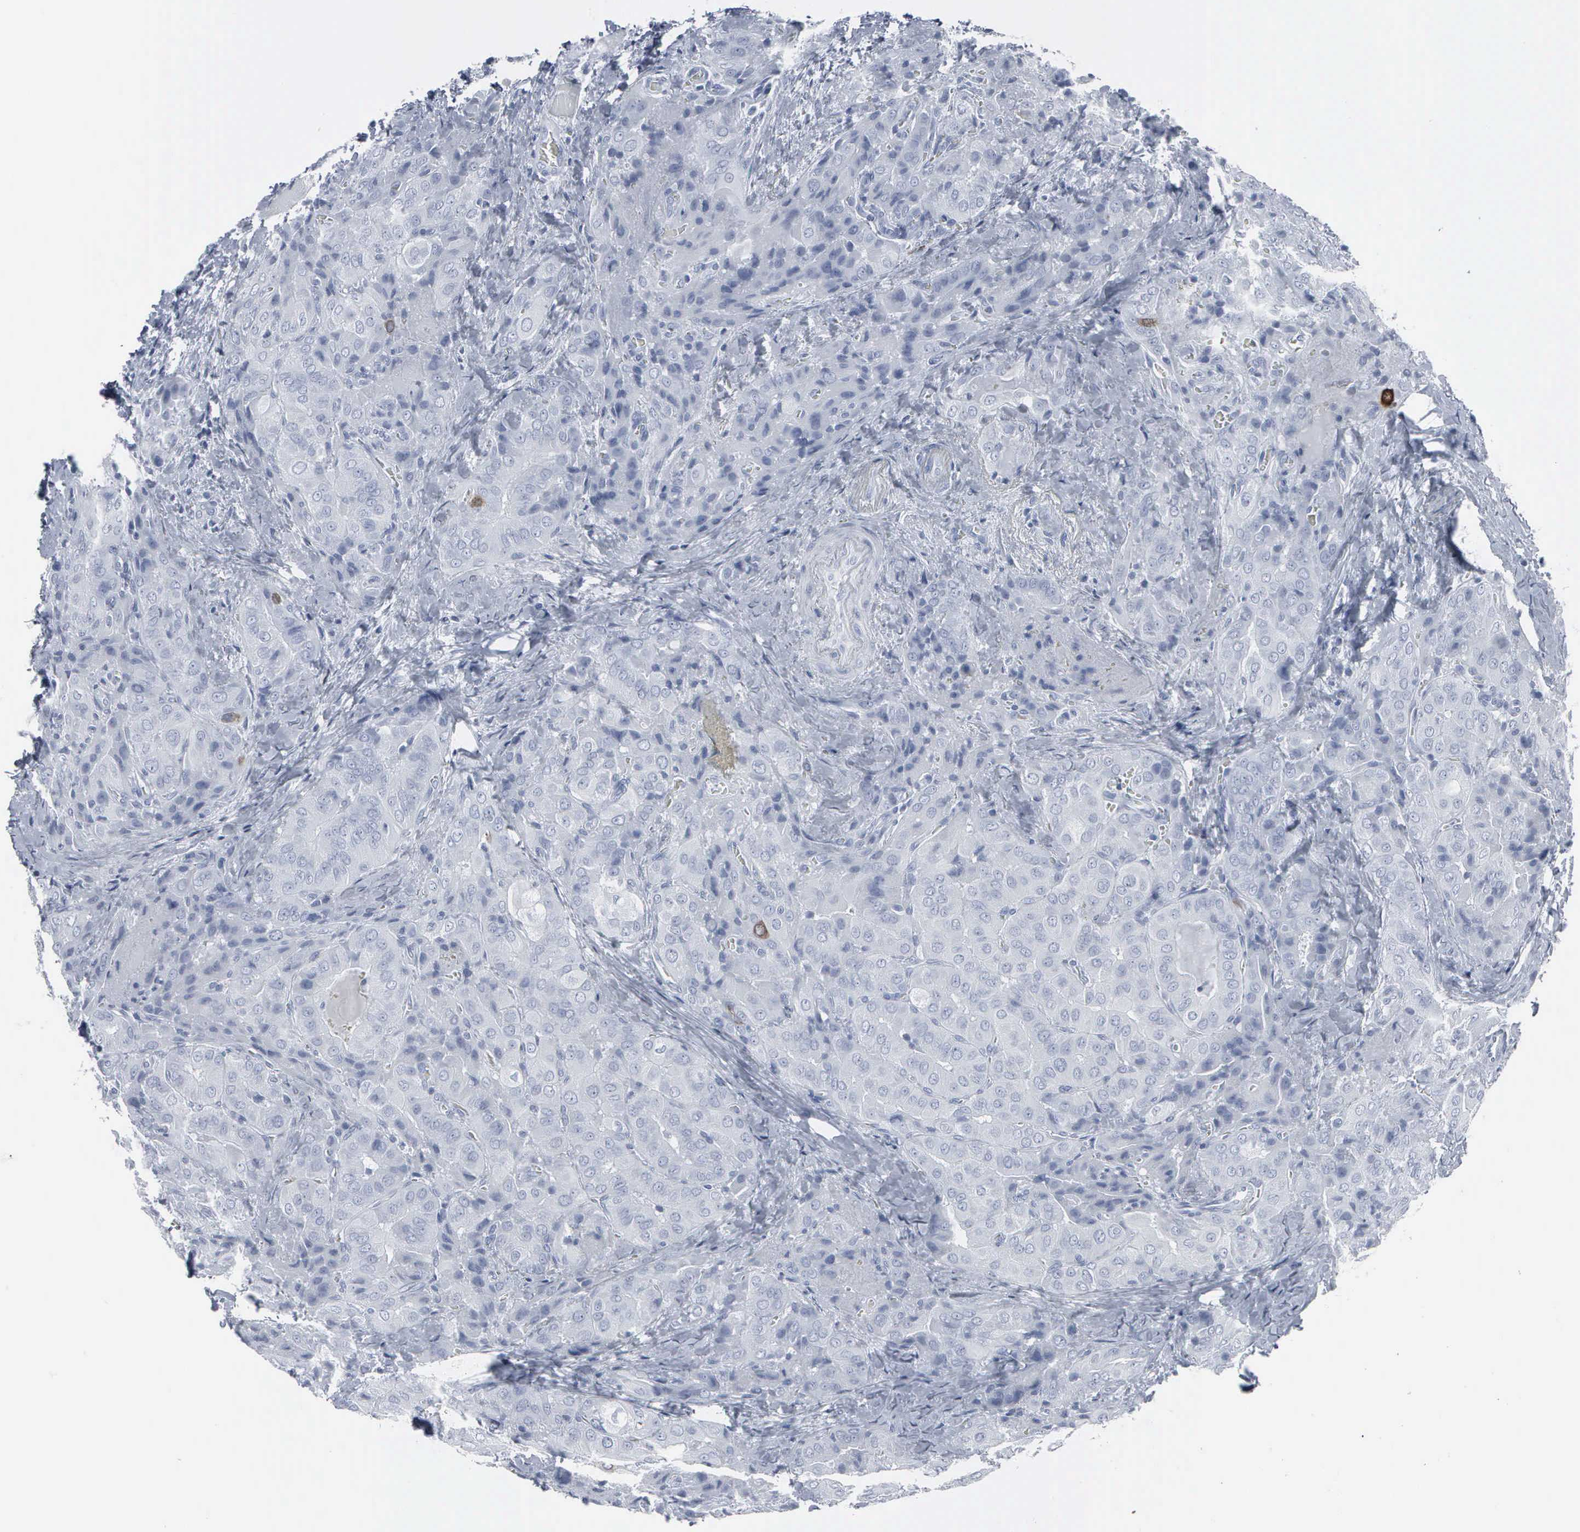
{"staining": {"intensity": "weak", "quantity": "<25%", "location": "cytoplasmic/membranous,nuclear"}, "tissue": "thyroid cancer", "cell_type": "Tumor cells", "image_type": "cancer", "snomed": [{"axis": "morphology", "description": "Papillary adenocarcinoma, NOS"}, {"axis": "topography", "description": "Thyroid gland"}], "caption": "This is an immunohistochemistry (IHC) photomicrograph of human thyroid cancer (papillary adenocarcinoma). There is no expression in tumor cells.", "gene": "CCNB1", "patient": {"sex": "female", "age": 71}}